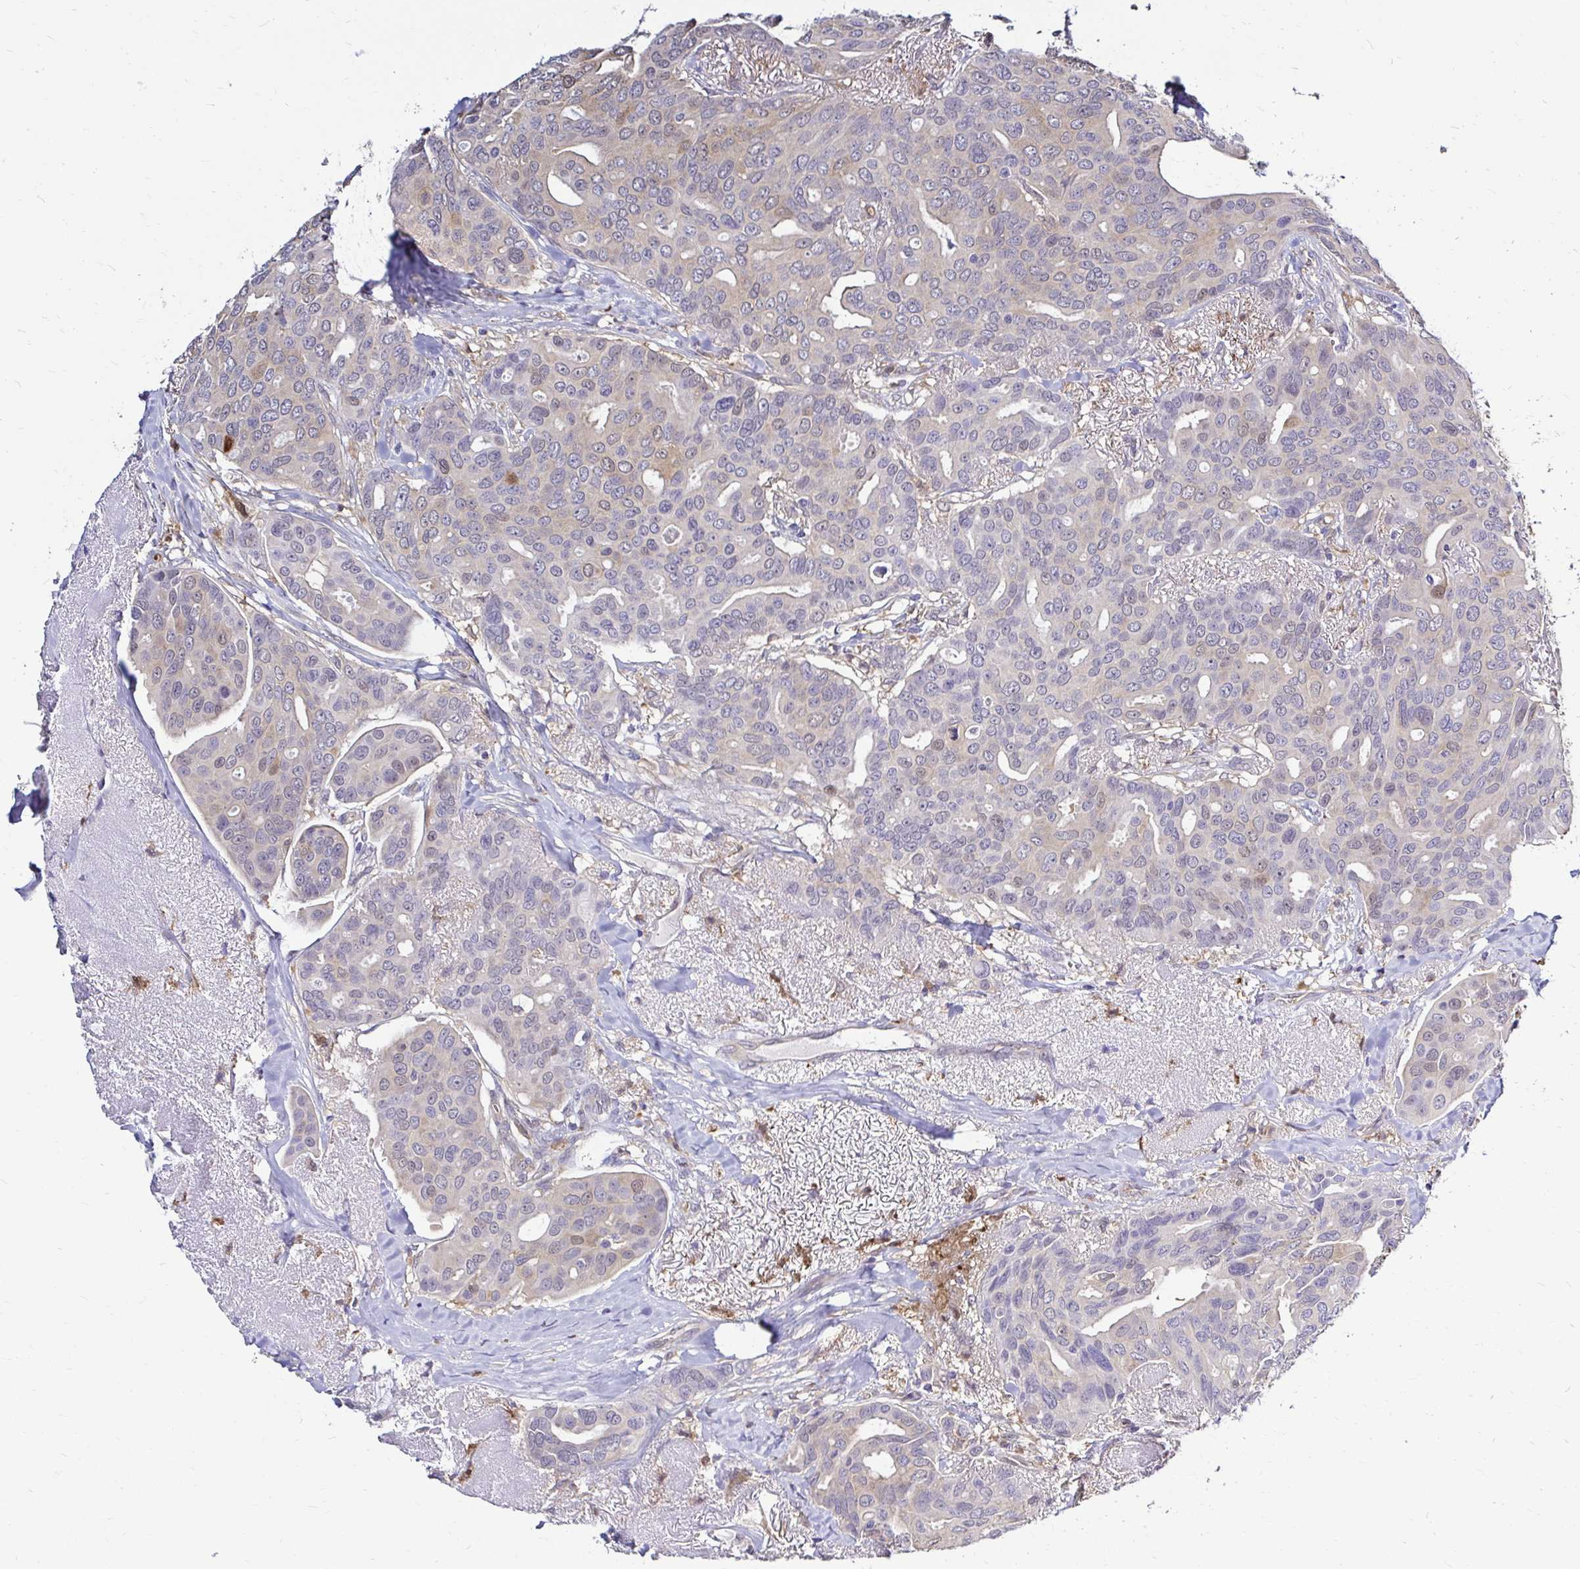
{"staining": {"intensity": "negative", "quantity": "none", "location": "none"}, "tissue": "breast cancer", "cell_type": "Tumor cells", "image_type": "cancer", "snomed": [{"axis": "morphology", "description": "Duct carcinoma"}, {"axis": "topography", "description": "Breast"}], "caption": "Tumor cells show no significant protein positivity in invasive ductal carcinoma (breast).", "gene": "IDH1", "patient": {"sex": "female", "age": 54}}